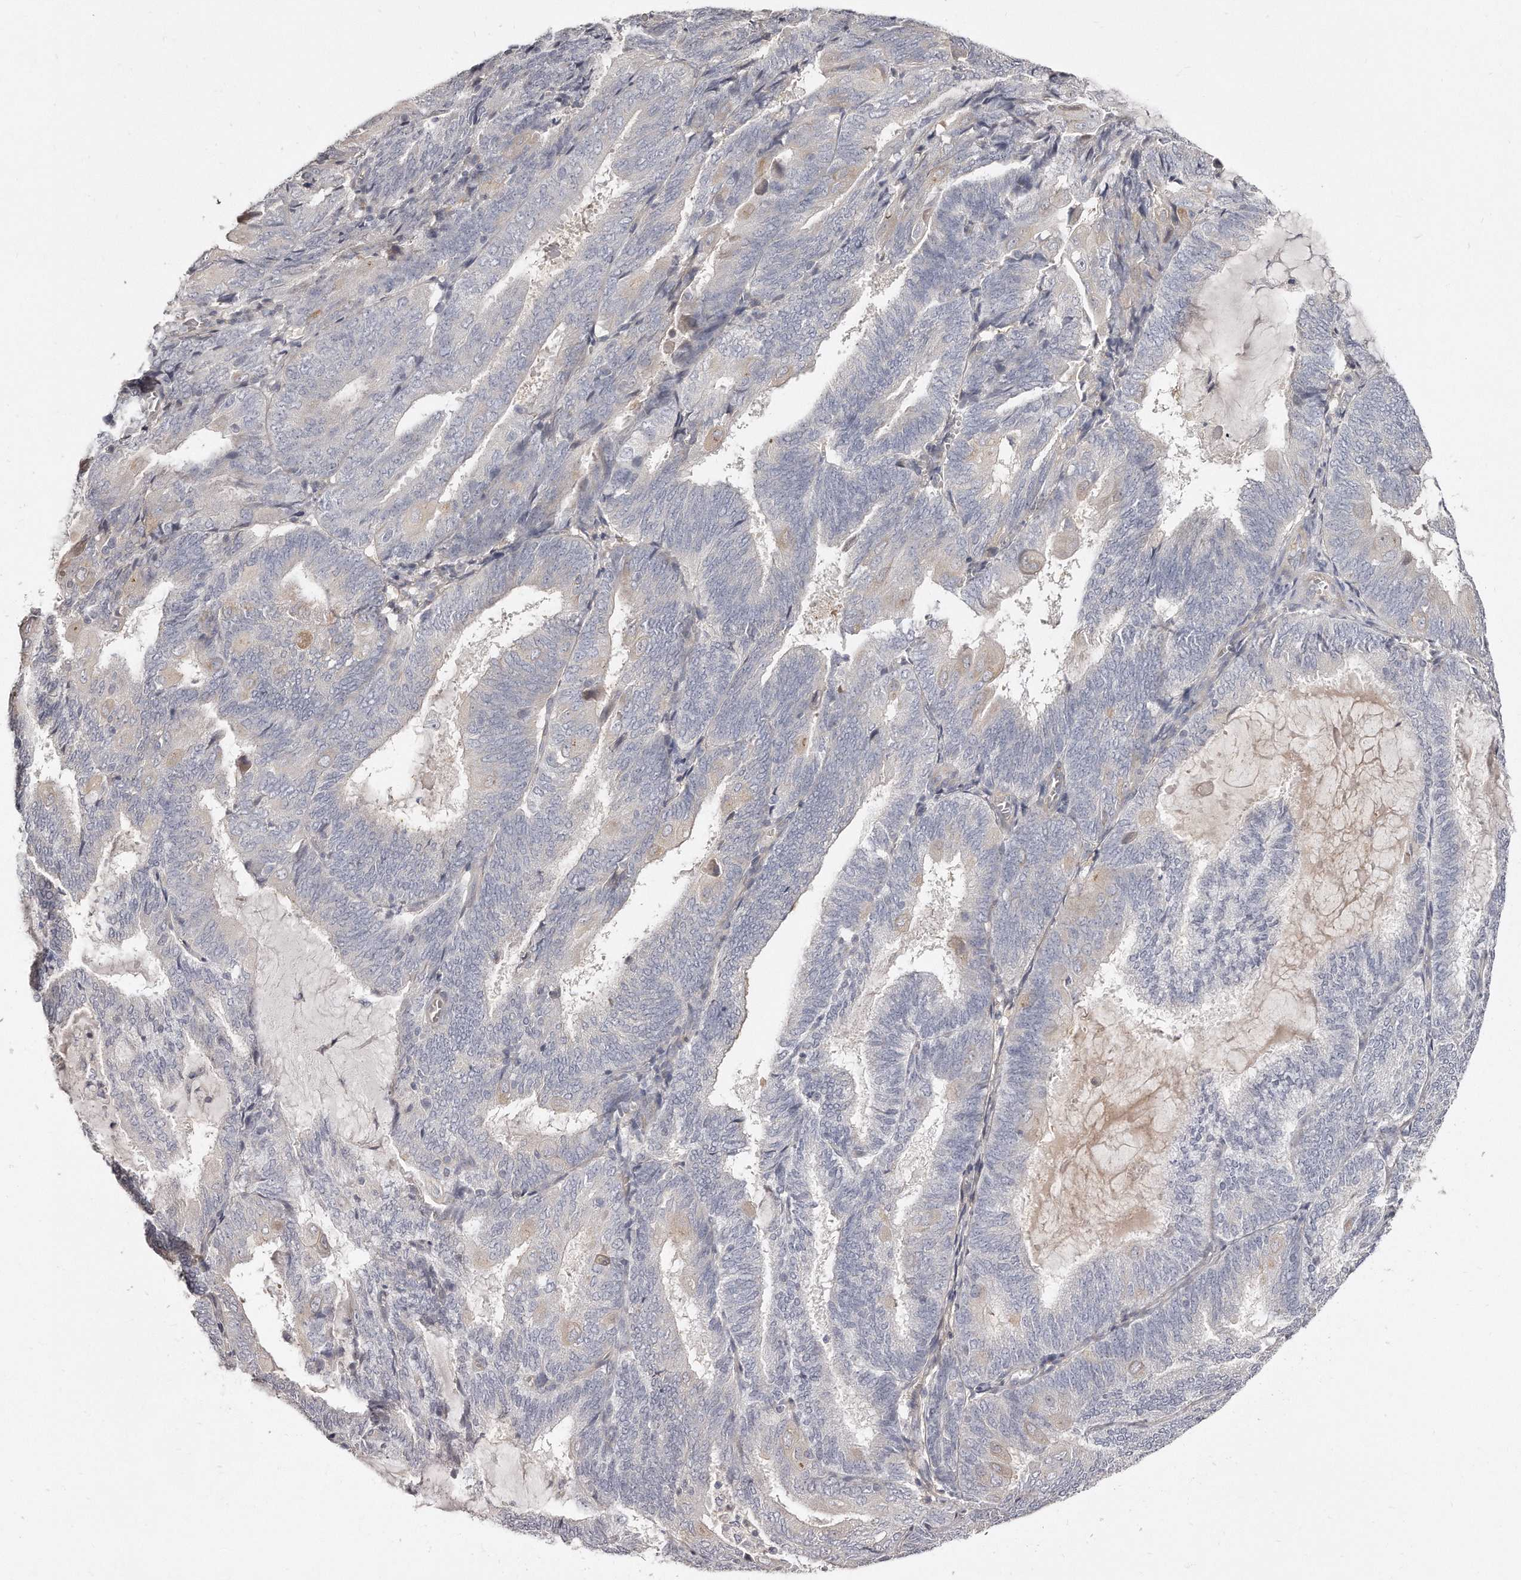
{"staining": {"intensity": "negative", "quantity": "none", "location": "none"}, "tissue": "endometrial cancer", "cell_type": "Tumor cells", "image_type": "cancer", "snomed": [{"axis": "morphology", "description": "Adenocarcinoma, NOS"}, {"axis": "topography", "description": "Endometrium"}], "caption": "A micrograph of endometrial cancer (adenocarcinoma) stained for a protein demonstrates no brown staining in tumor cells.", "gene": "TTLL4", "patient": {"sex": "female", "age": 81}}